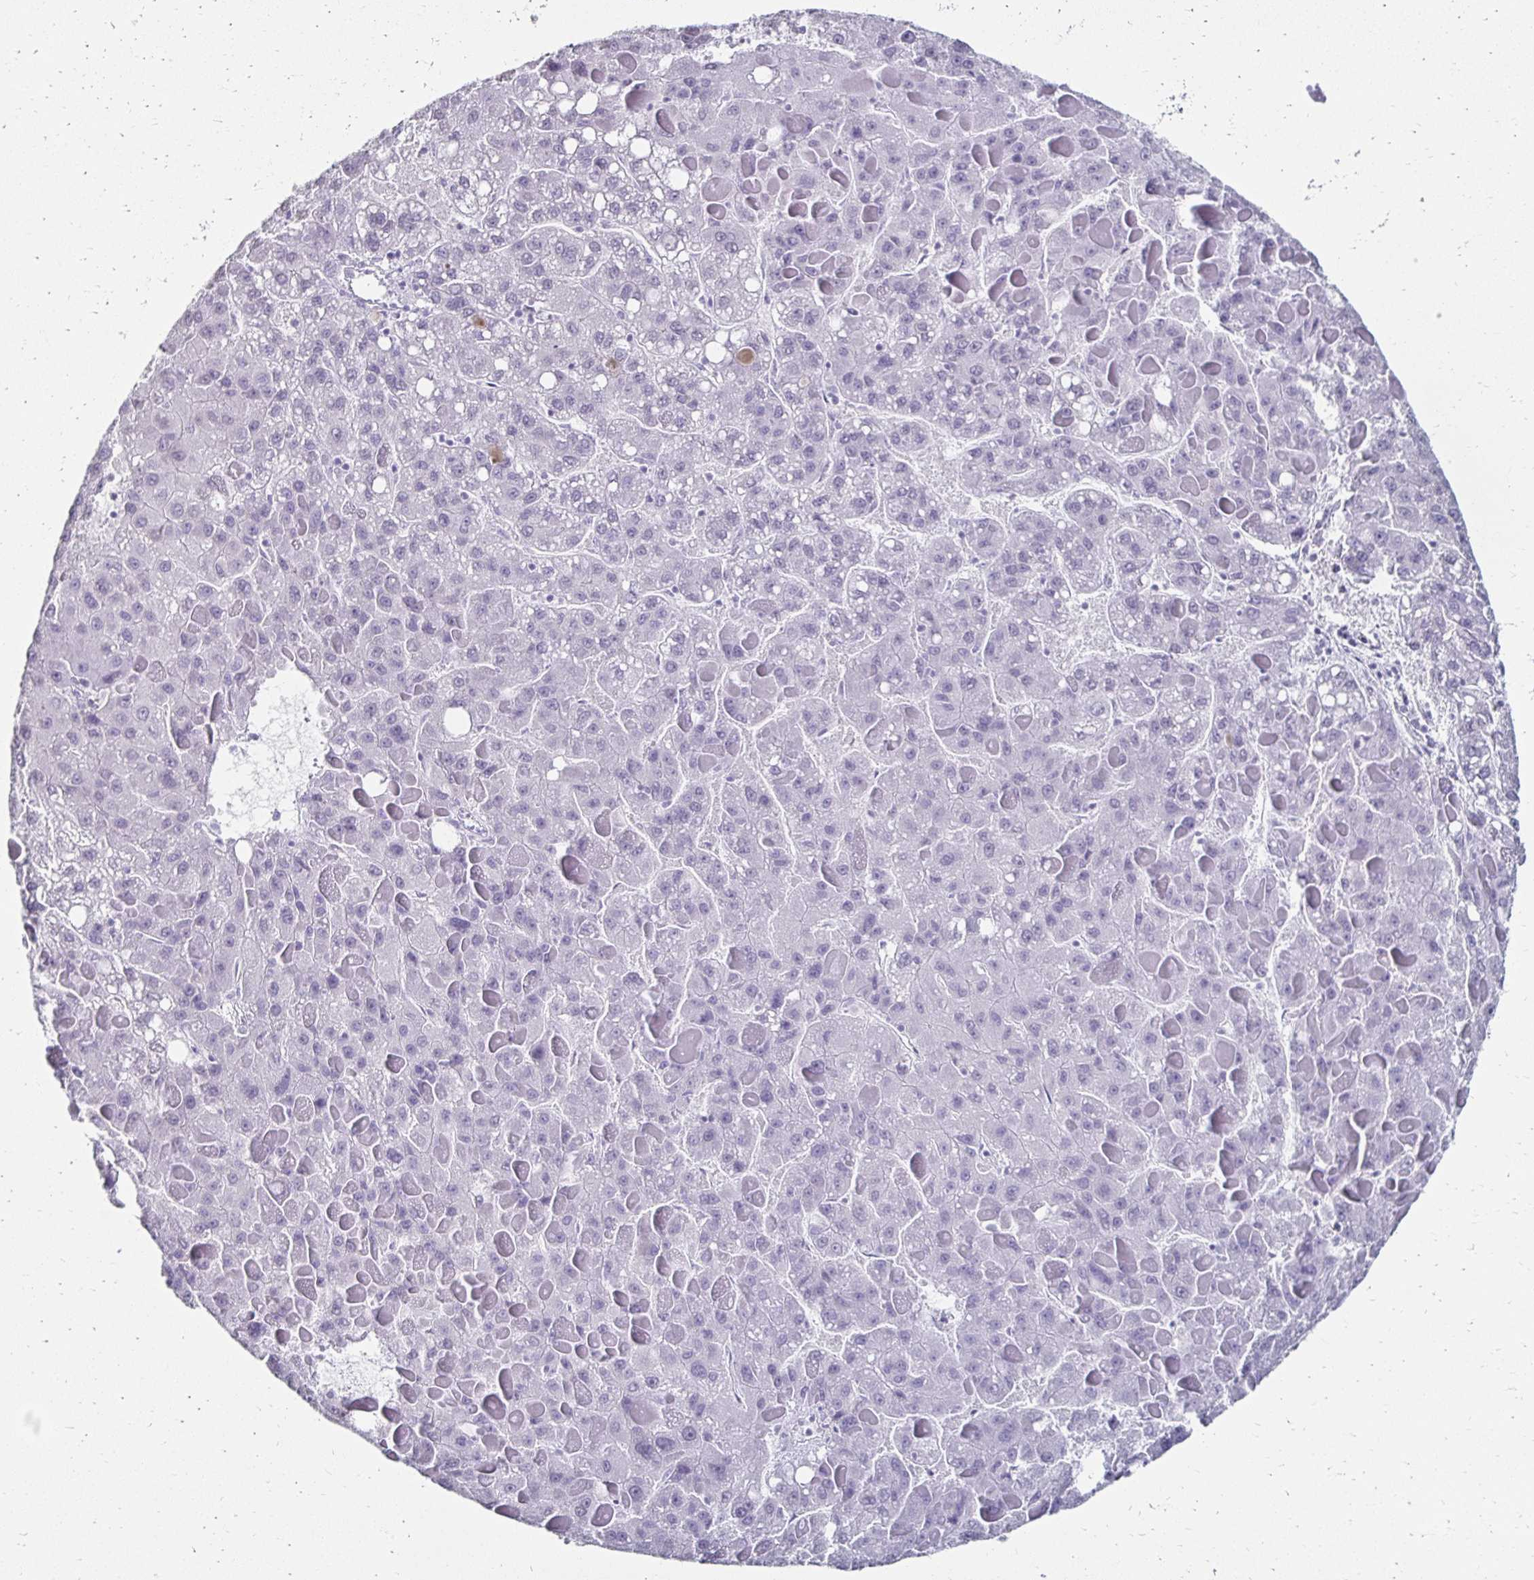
{"staining": {"intensity": "negative", "quantity": "none", "location": "none"}, "tissue": "liver cancer", "cell_type": "Tumor cells", "image_type": "cancer", "snomed": [{"axis": "morphology", "description": "Carcinoma, Hepatocellular, NOS"}, {"axis": "topography", "description": "Liver"}], "caption": "The image demonstrates no significant positivity in tumor cells of hepatocellular carcinoma (liver).", "gene": "TOMM34", "patient": {"sex": "female", "age": 82}}